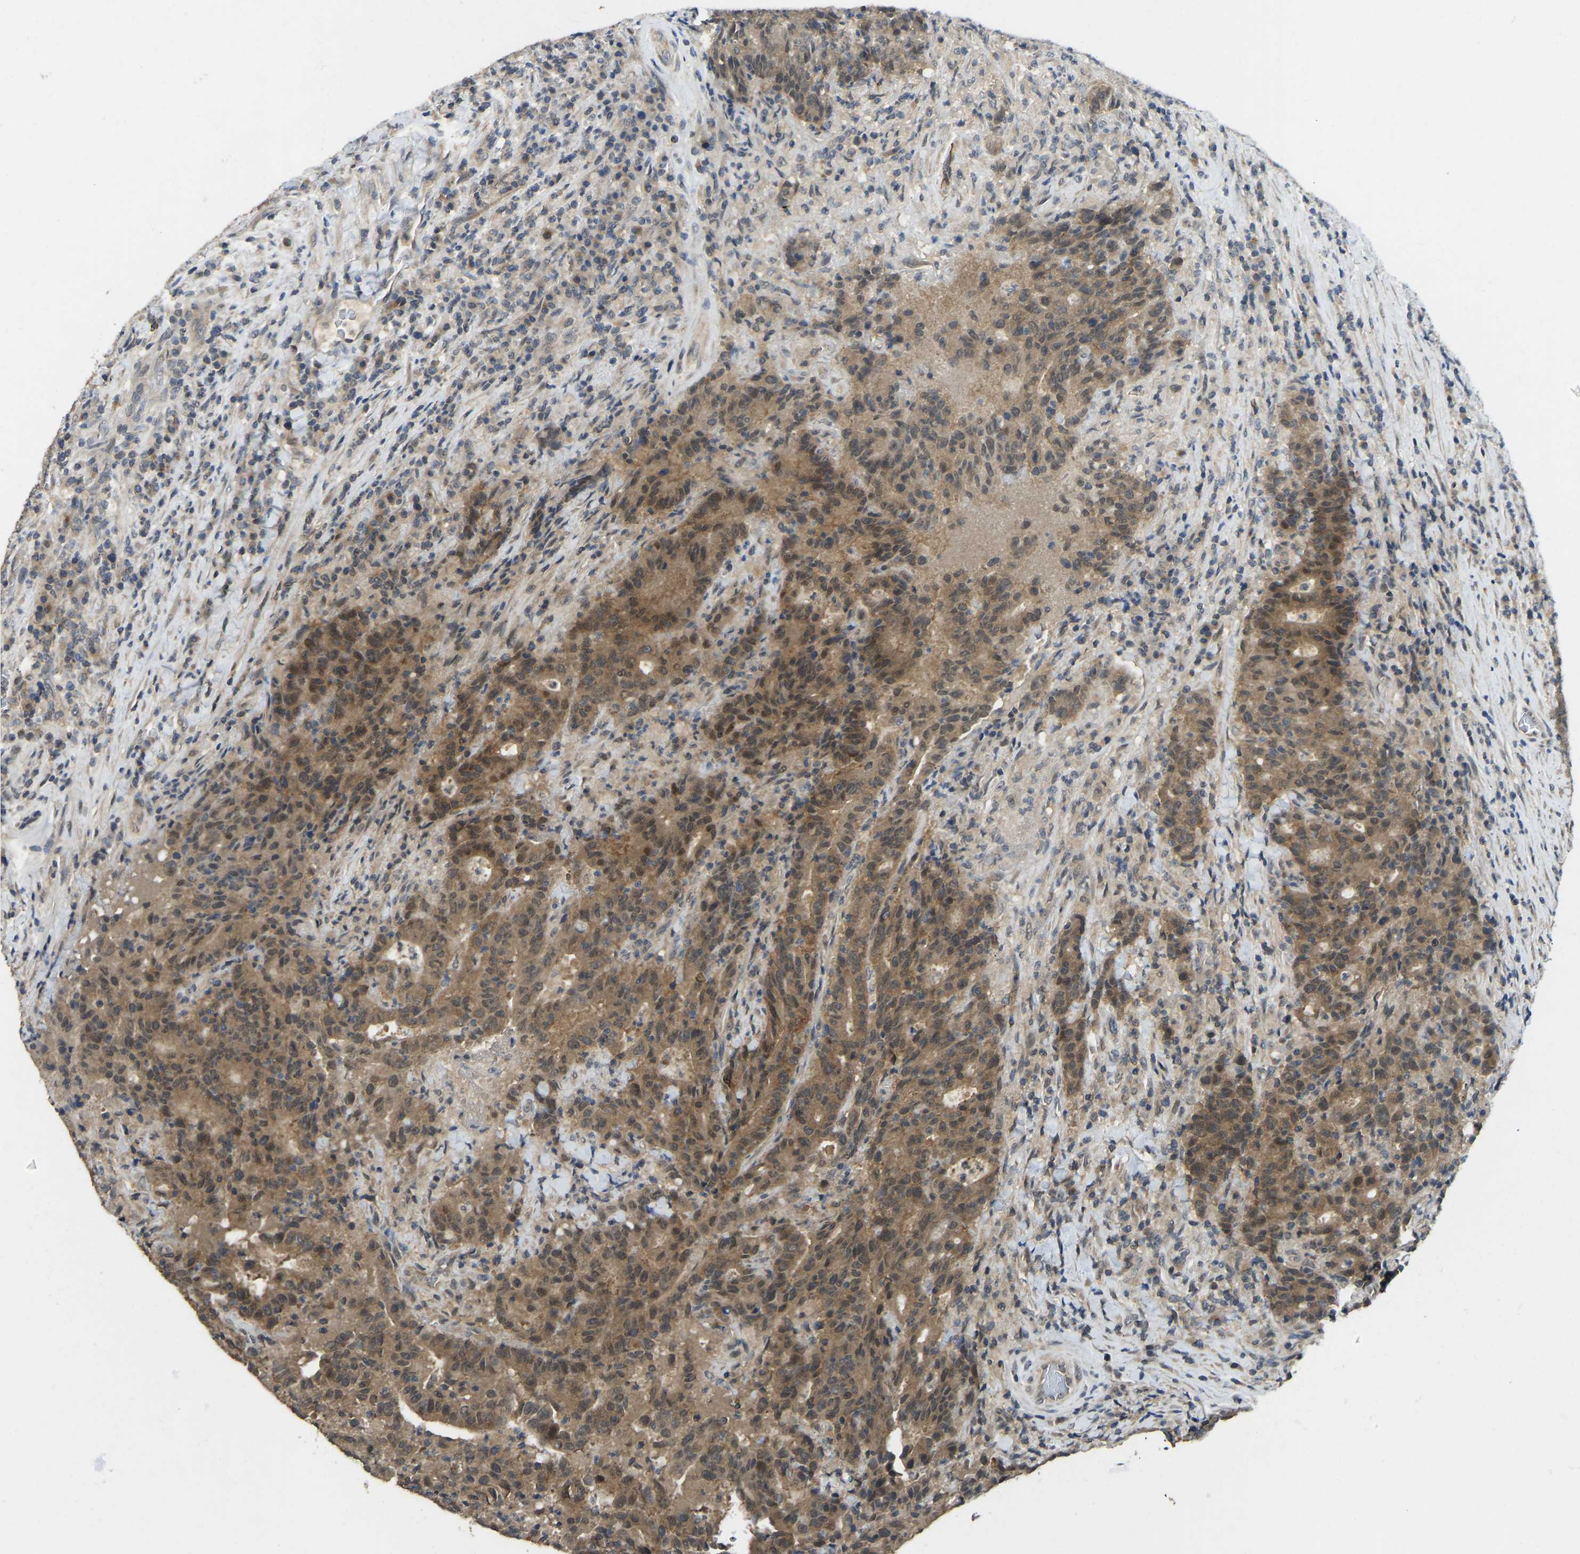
{"staining": {"intensity": "moderate", "quantity": ">75%", "location": "cytoplasmic/membranous"}, "tissue": "colorectal cancer", "cell_type": "Tumor cells", "image_type": "cancer", "snomed": [{"axis": "morphology", "description": "Adenocarcinoma, NOS"}, {"axis": "topography", "description": "Colon"}], "caption": "Approximately >75% of tumor cells in human colorectal adenocarcinoma show moderate cytoplasmic/membranous protein staining as visualized by brown immunohistochemical staining.", "gene": "NDRG3", "patient": {"sex": "female", "age": 75}}